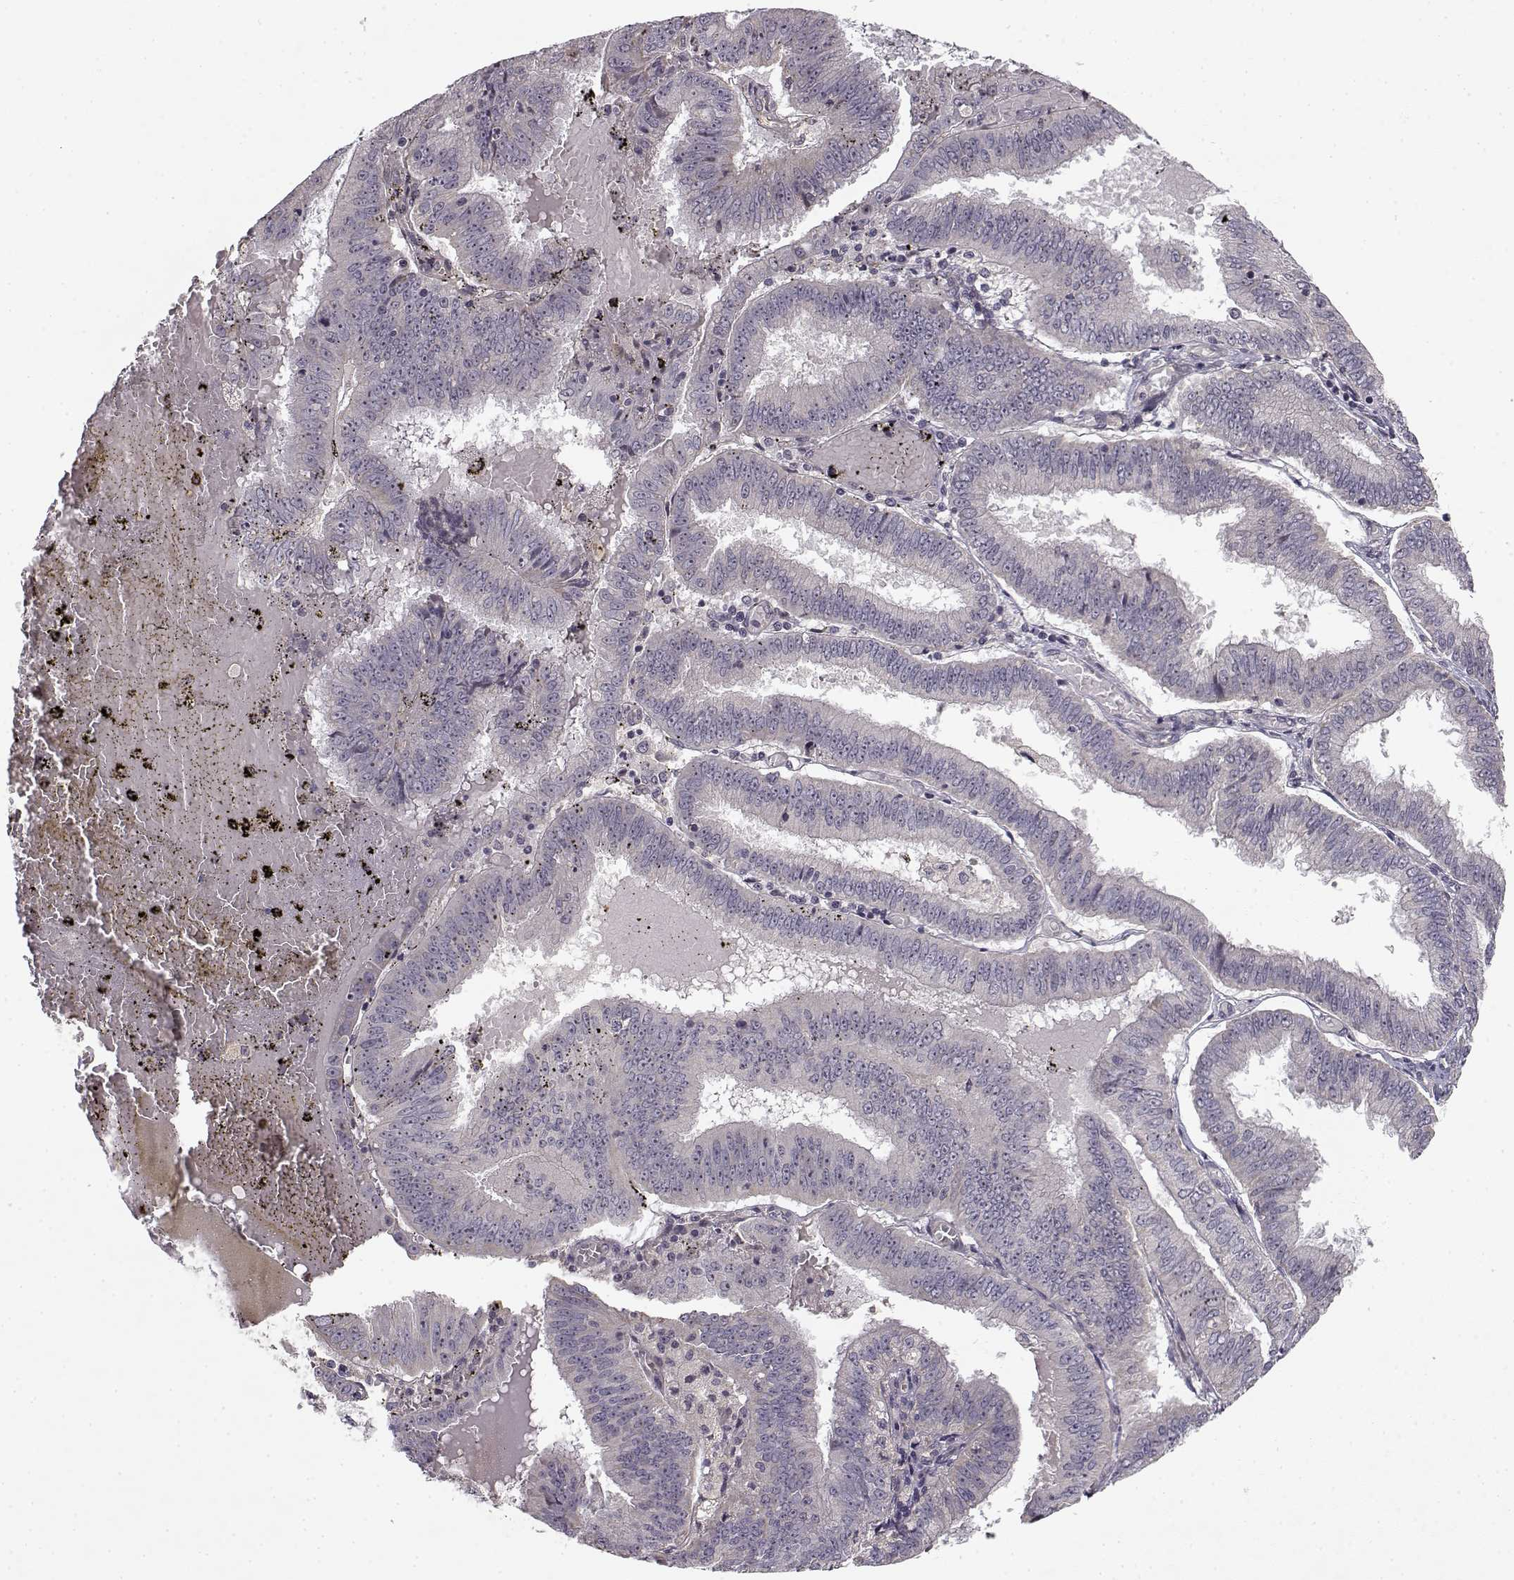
{"staining": {"intensity": "negative", "quantity": "none", "location": "none"}, "tissue": "endometrial cancer", "cell_type": "Tumor cells", "image_type": "cancer", "snomed": [{"axis": "morphology", "description": "Adenocarcinoma, NOS"}, {"axis": "topography", "description": "Endometrium"}], "caption": "IHC of endometrial adenocarcinoma demonstrates no staining in tumor cells.", "gene": "MED12L", "patient": {"sex": "female", "age": 66}}